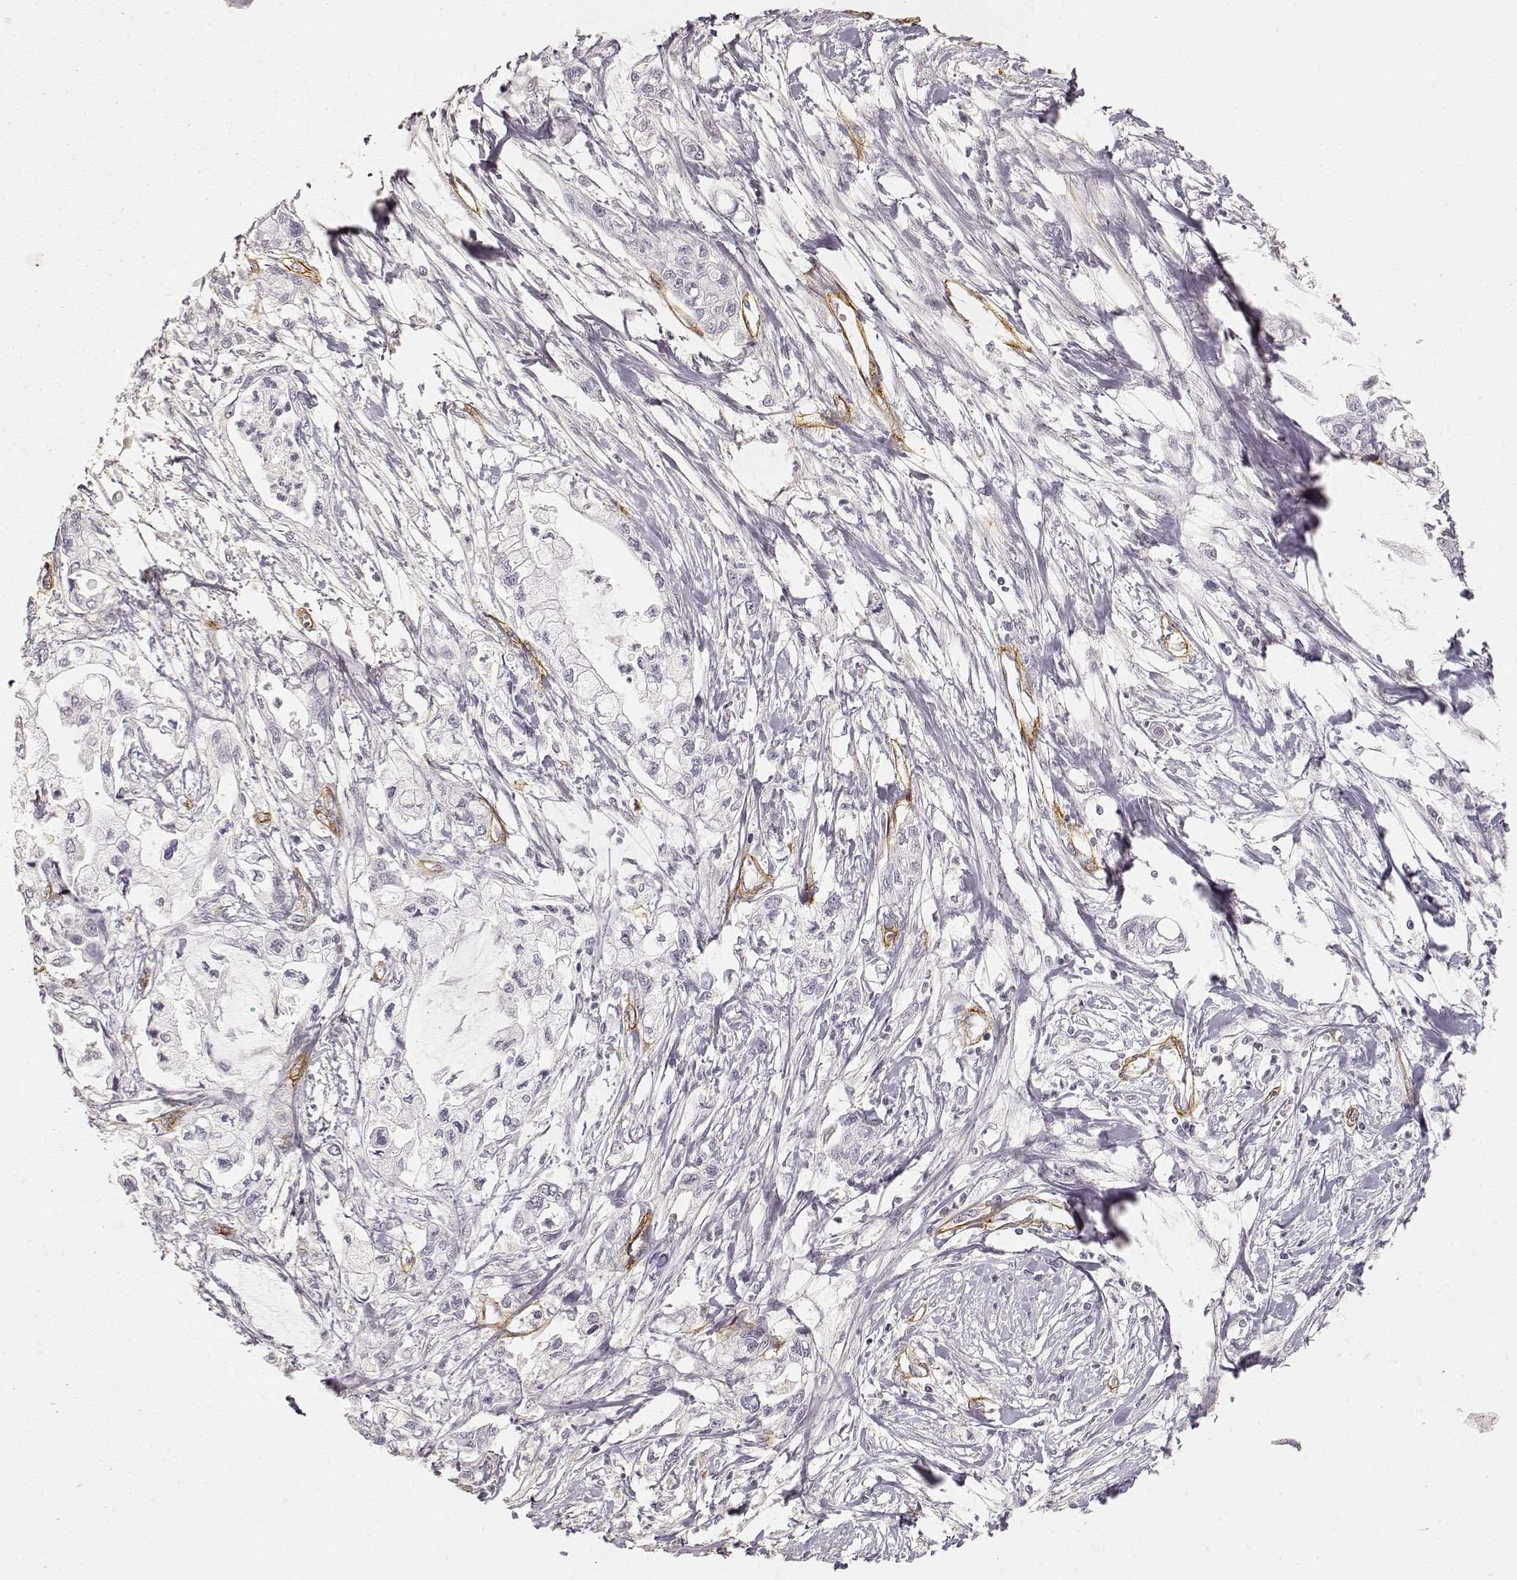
{"staining": {"intensity": "negative", "quantity": "none", "location": "none"}, "tissue": "pancreatic cancer", "cell_type": "Tumor cells", "image_type": "cancer", "snomed": [{"axis": "morphology", "description": "Adenocarcinoma, NOS"}, {"axis": "topography", "description": "Pancreas"}], "caption": "Immunohistochemistry photomicrograph of neoplastic tissue: pancreatic adenocarcinoma stained with DAB reveals no significant protein expression in tumor cells.", "gene": "LAMA4", "patient": {"sex": "male", "age": 54}}